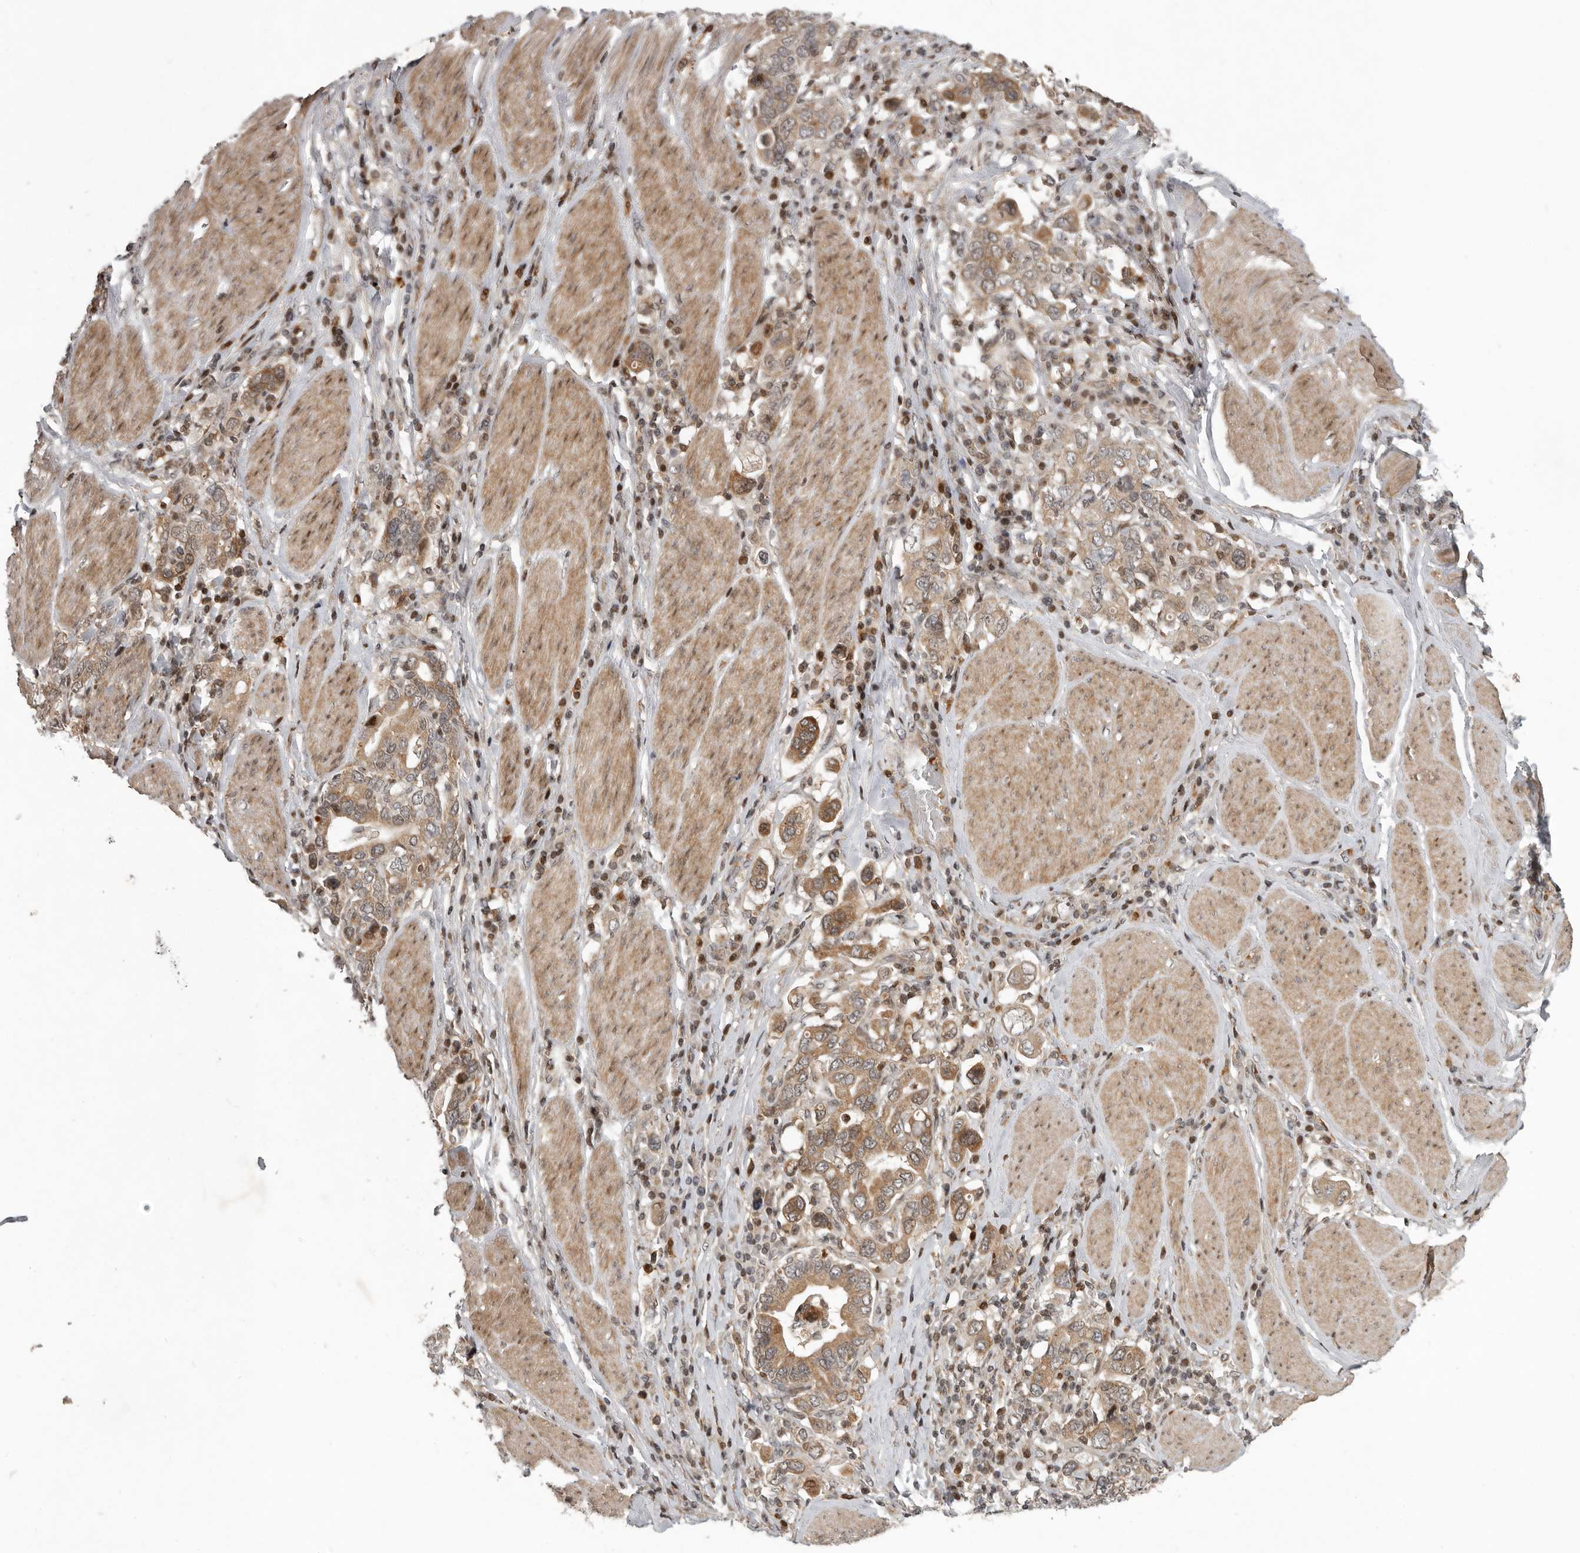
{"staining": {"intensity": "moderate", "quantity": ">75%", "location": "cytoplasmic/membranous"}, "tissue": "stomach cancer", "cell_type": "Tumor cells", "image_type": "cancer", "snomed": [{"axis": "morphology", "description": "Adenocarcinoma, NOS"}, {"axis": "topography", "description": "Stomach, upper"}], "caption": "Immunohistochemical staining of human adenocarcinoma (stomach) reveals medium levels of moderate cytoplasmic/membranous expression in about >75% of tumor cells. (IHC, brightfield microscopy, high magnification).", "gene": "RABIF", "patient": {"sex": "male", "age": 62}}